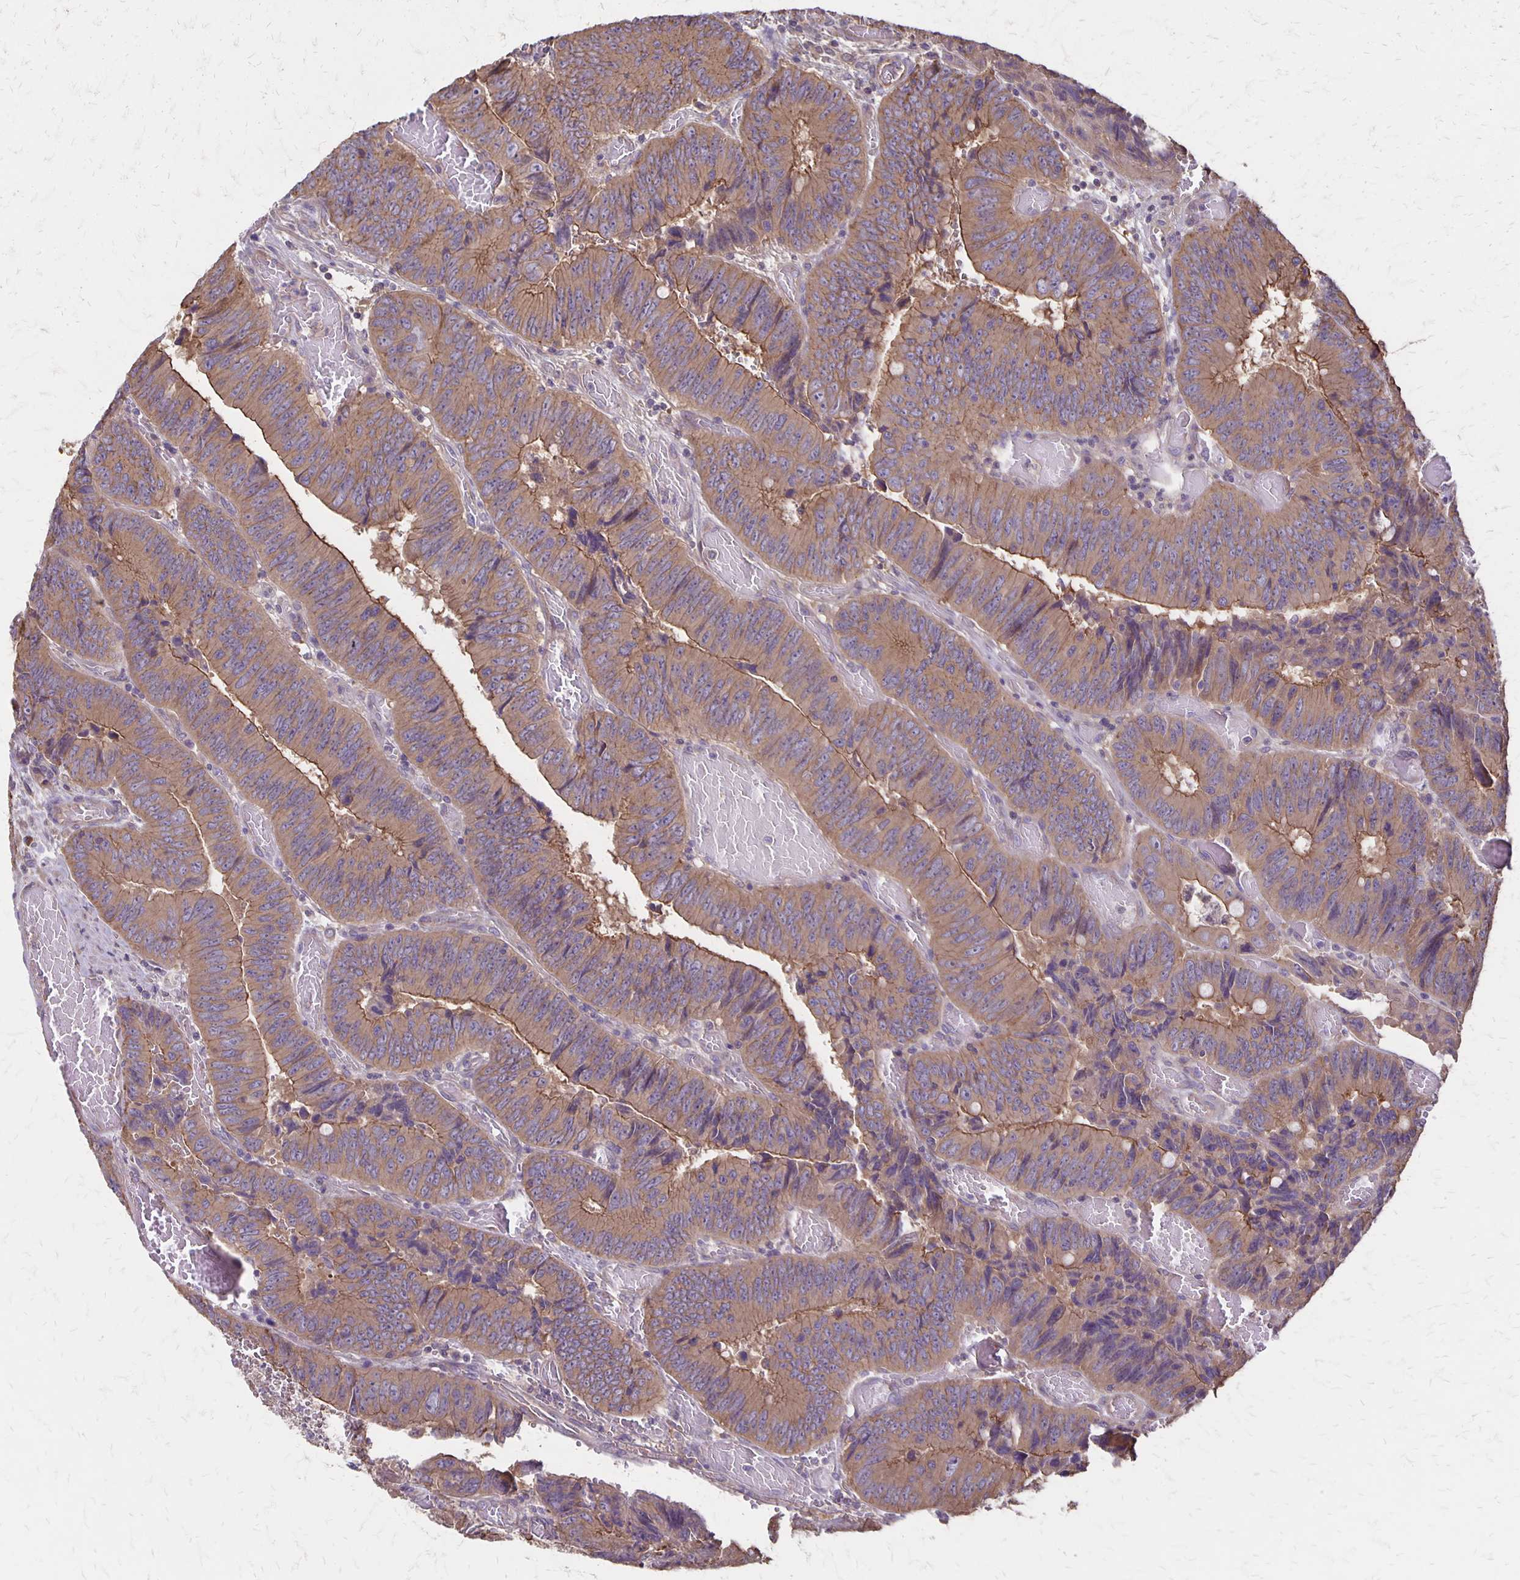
{"staining": {"intensity": "moderate", "quantity": ">75%", "location": "cytoplasmic/membranous"}, "tissue": "colorectal cancer", "cell_type": "Tumor cells", "image_type": "cancer", "snomed": [{"axis": "morphology", "description": "Adenocarcinoma, NOS"}, {"axis": "topography", "description": "Colon"}], "caption": "An immunohistochemistry image of tumor tissue is shown. Protein staining in brown shows moderate cytoplasmic/membranous positivity in colorectal cancer (adenocarcinoma) within tumor cells.", "gene": "PROM2", "patient": {"sex": "female", "age": 84}}